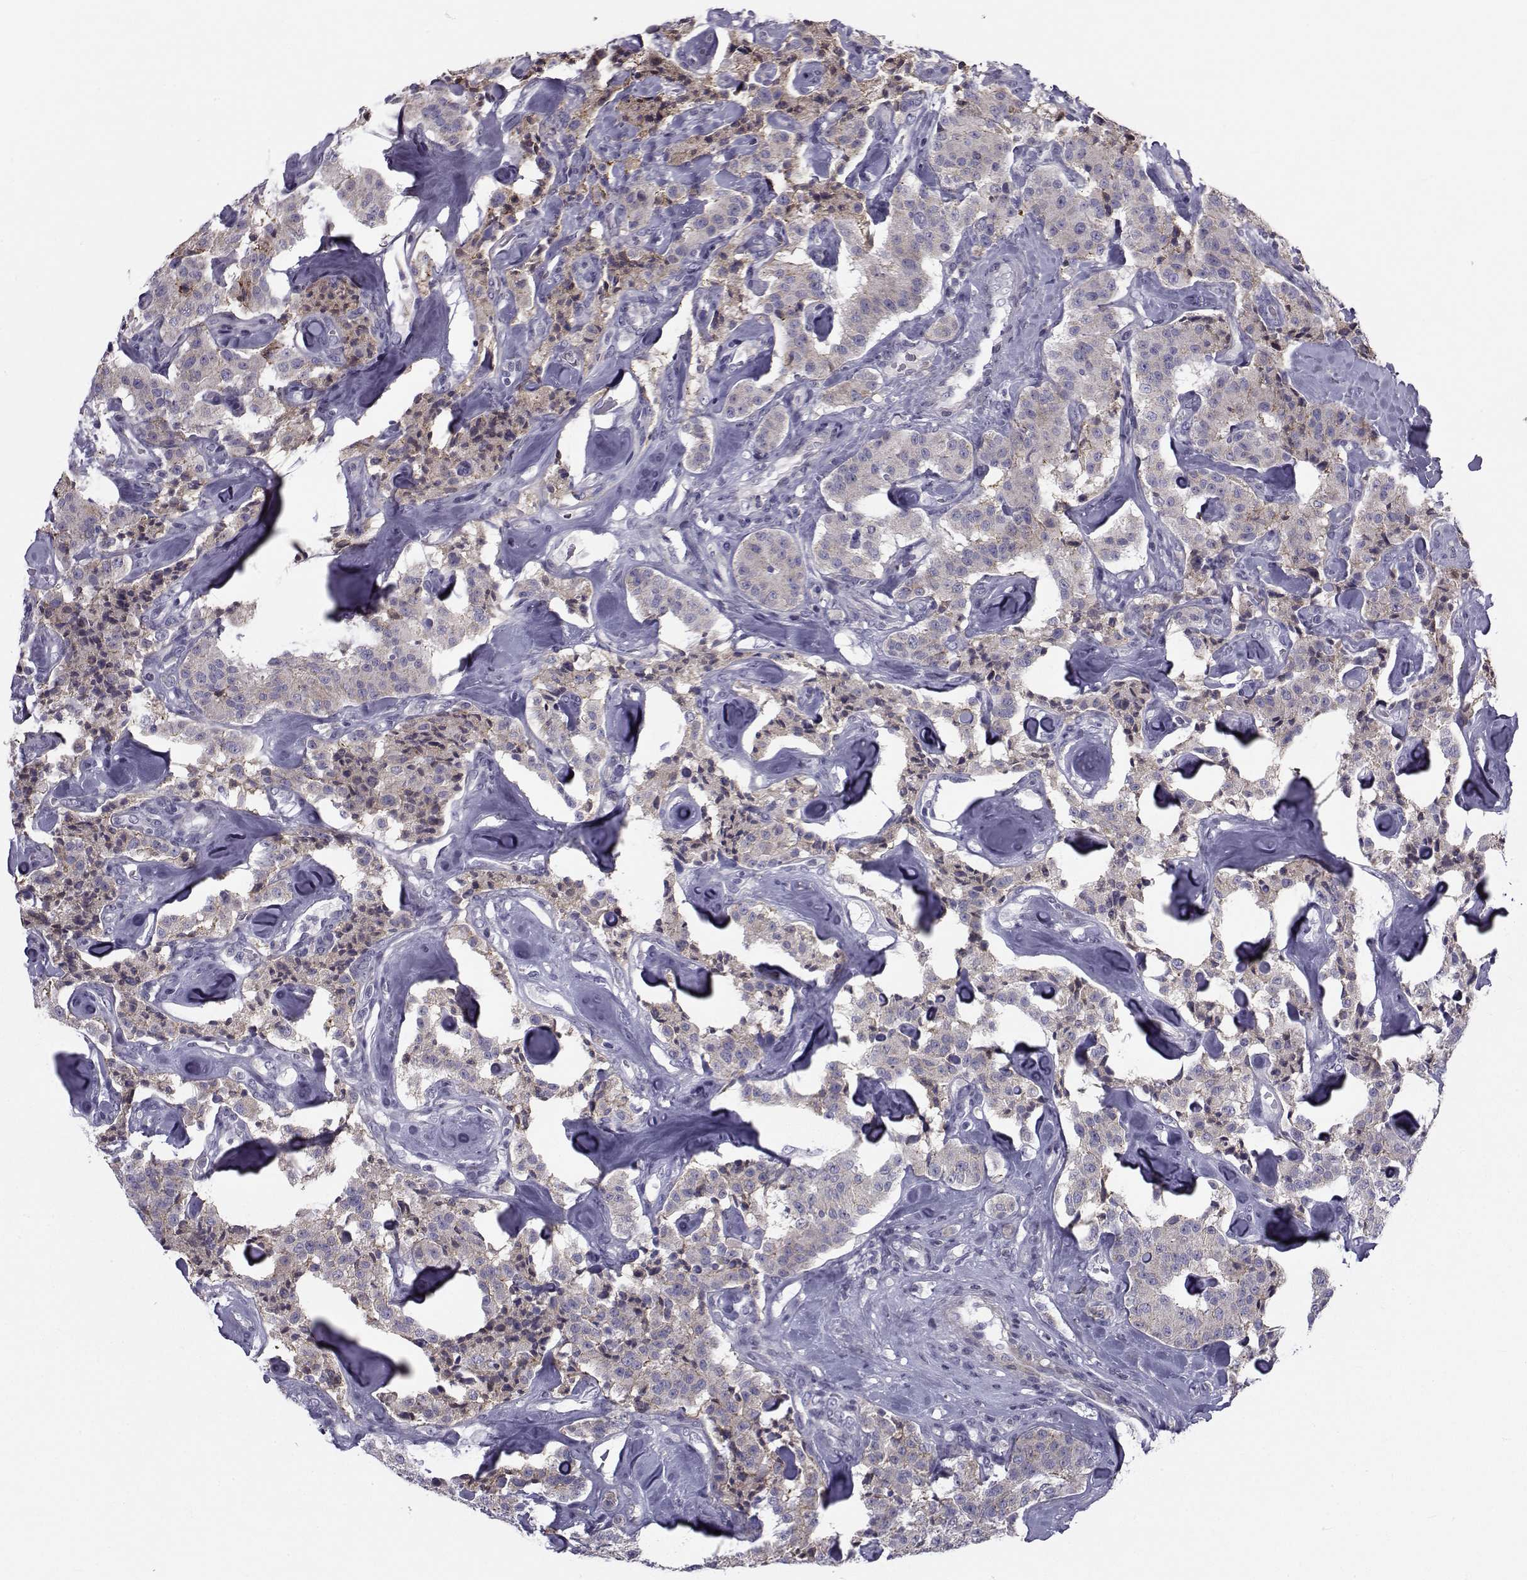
{"staining": {"intensity": "weak", "quantity": ">75%", "location": "cytoplasmic/membranous"}, "tissue": "carcinoid", "cell_type": "Tumor cells", "image_type": "cancer", "snomed": [{"axis": "morphology", "description": "Carcinoid, malignant, NOS"}, {"axis": "topography", "description": "Pancreas"}], "caption": "The micrograph demonstrates staining of carcinoid, revealing weak cytoplasmic/membranous protein positivity (brown color) within tumor cells. Nuclei are stained in blue.", "gene": "LRRC27", "patient": {"sex": "male", "age": 41}}